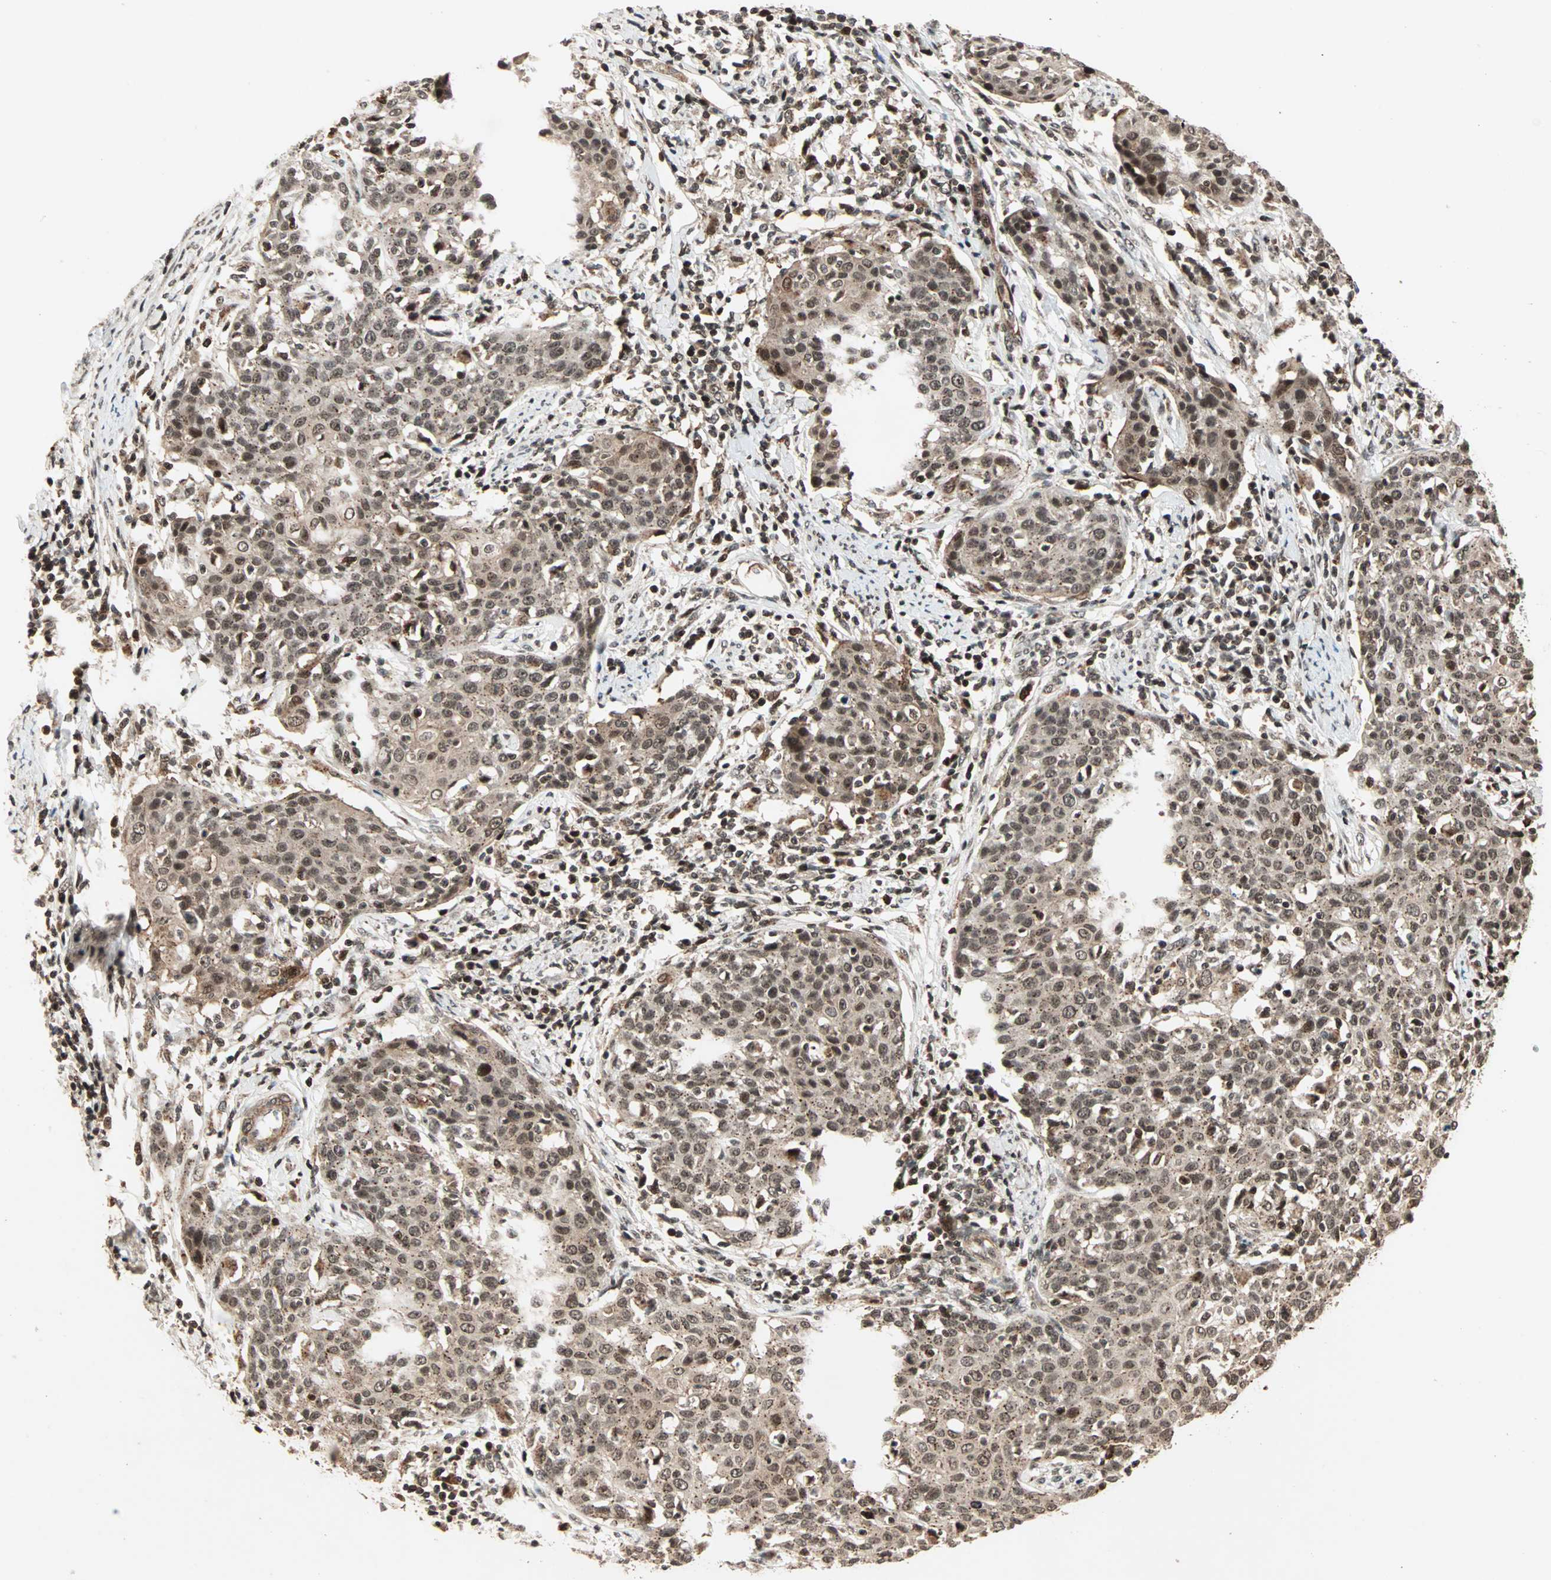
{"staining": {"intensity": "moderate", "quantity": ">75%", "location": "cytoplasmic/membranous,nuclear"}, "tissue": "cervical cancer", "cell_type": "Tumor cells", "image_type": "cancer", "snomed": [{"axis": "morphology", "description": "Squamous cell carcinoma, NOS"}, {"axis": "topography", "description": "Cervix"}], "caption": "Human squamous cell carcinoma (cervical) stained with a protein marker shows moderate staining in tumor cells.", "gene": "ZBED9", "patient": {"sex": "female", "age": 38}}